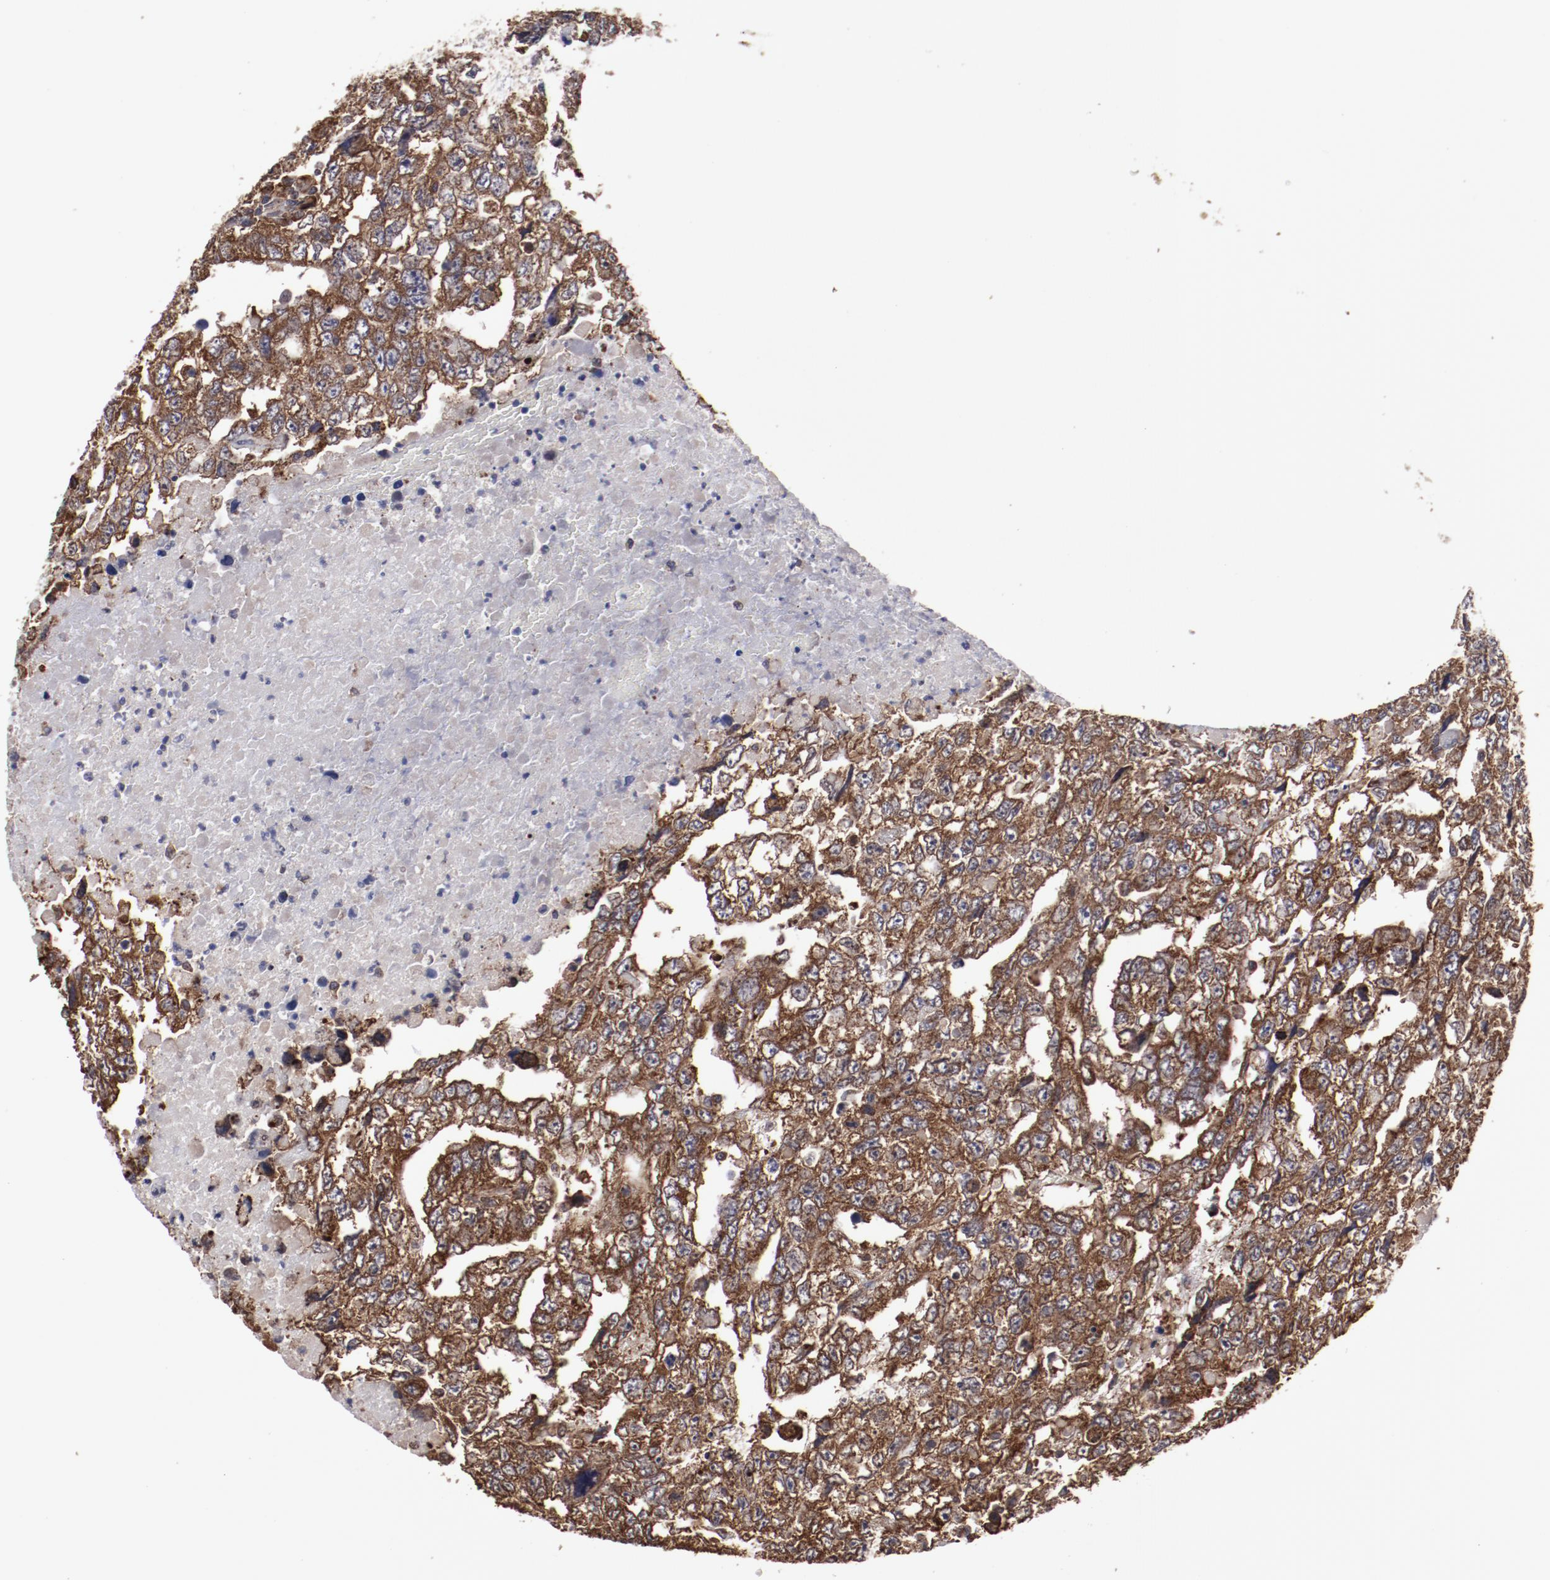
{"staining": {"intensity": "strong", "quantity": ">75%", "location": "cytoplasmic/membranous"}, "tissue": "testis cancer", "cell_type": "Tumor cells", "image_type": "cancer", "snomed": [{"axis": "morphology", "description": "Carcinoma, Embryonal, NOS"}, {"axis": "topography", "description": "Testis"}], "caption": "Strong cytoplasmic/membranous protein positivity is appreciated in approximately >75% of tumor cells in testis cancer (embryonal carcinoma).", "gene": "RPS4Y1", "patient": {"sex": "male", "age": 36}}